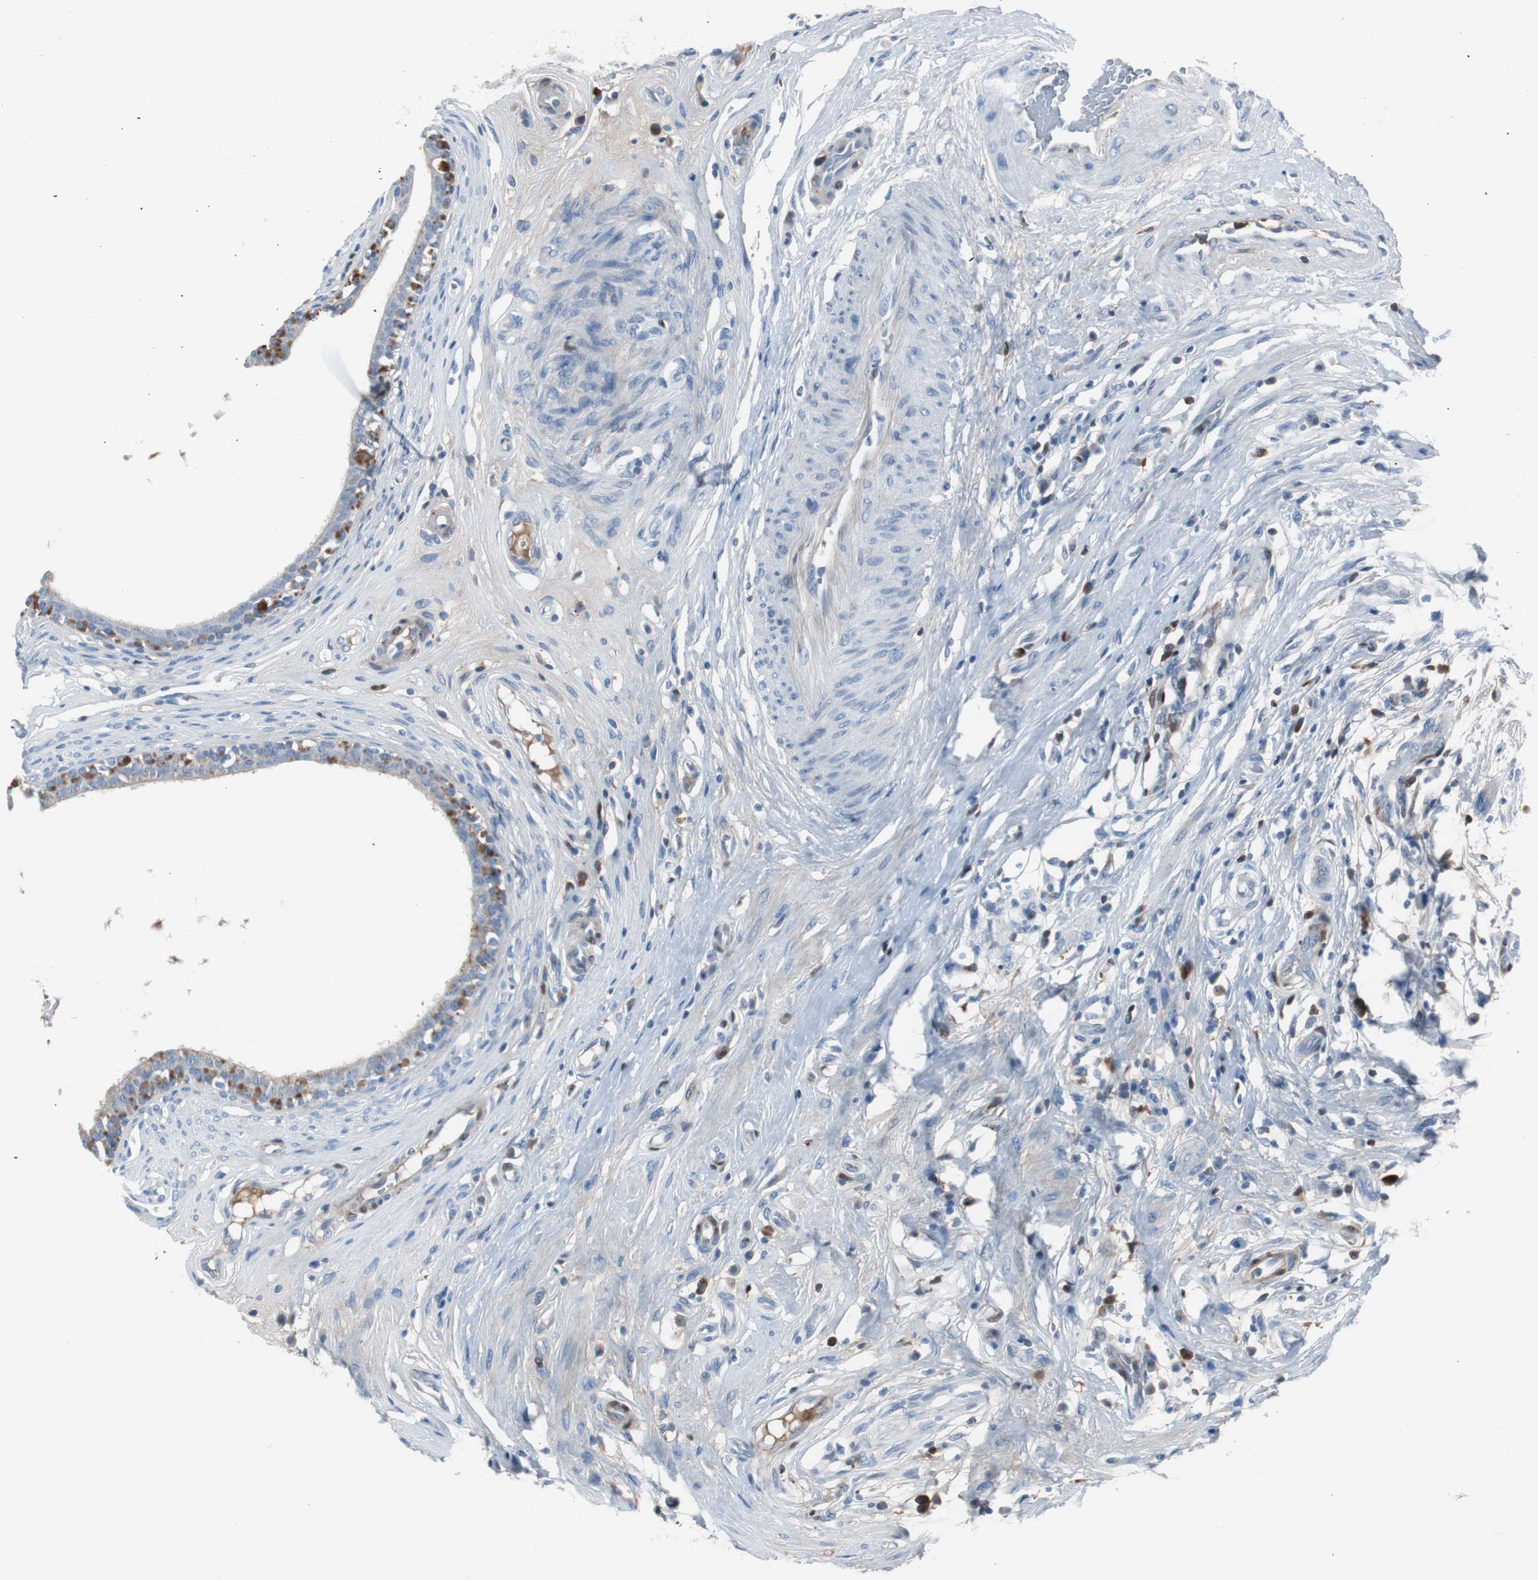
{"staining": {"intensity": "moderate", "quantity": ">75%", "location": "cytoplasmic/membranous"}, "tissue": "epididymis", "cell_type": "Glandular cells", "image_type": "normal", "snomed": [{"axis": "morphology", "description": "Normal tissue, NOS"}, {"axis": "morphology", "description": "Inflammation, NOS"}, {"axis": "topography", "description": "Epididymis"}], "caption": "Immunohistochemistry (IHC) image of unremarkable human epididymis stained for a protein (brown), which exhibits medium levels of moderate cytoplasmic/membranous expression in about >75% of glandular cells.", "gene": "SERPINF1", "patient": {"sex": "male", "age": 84}}